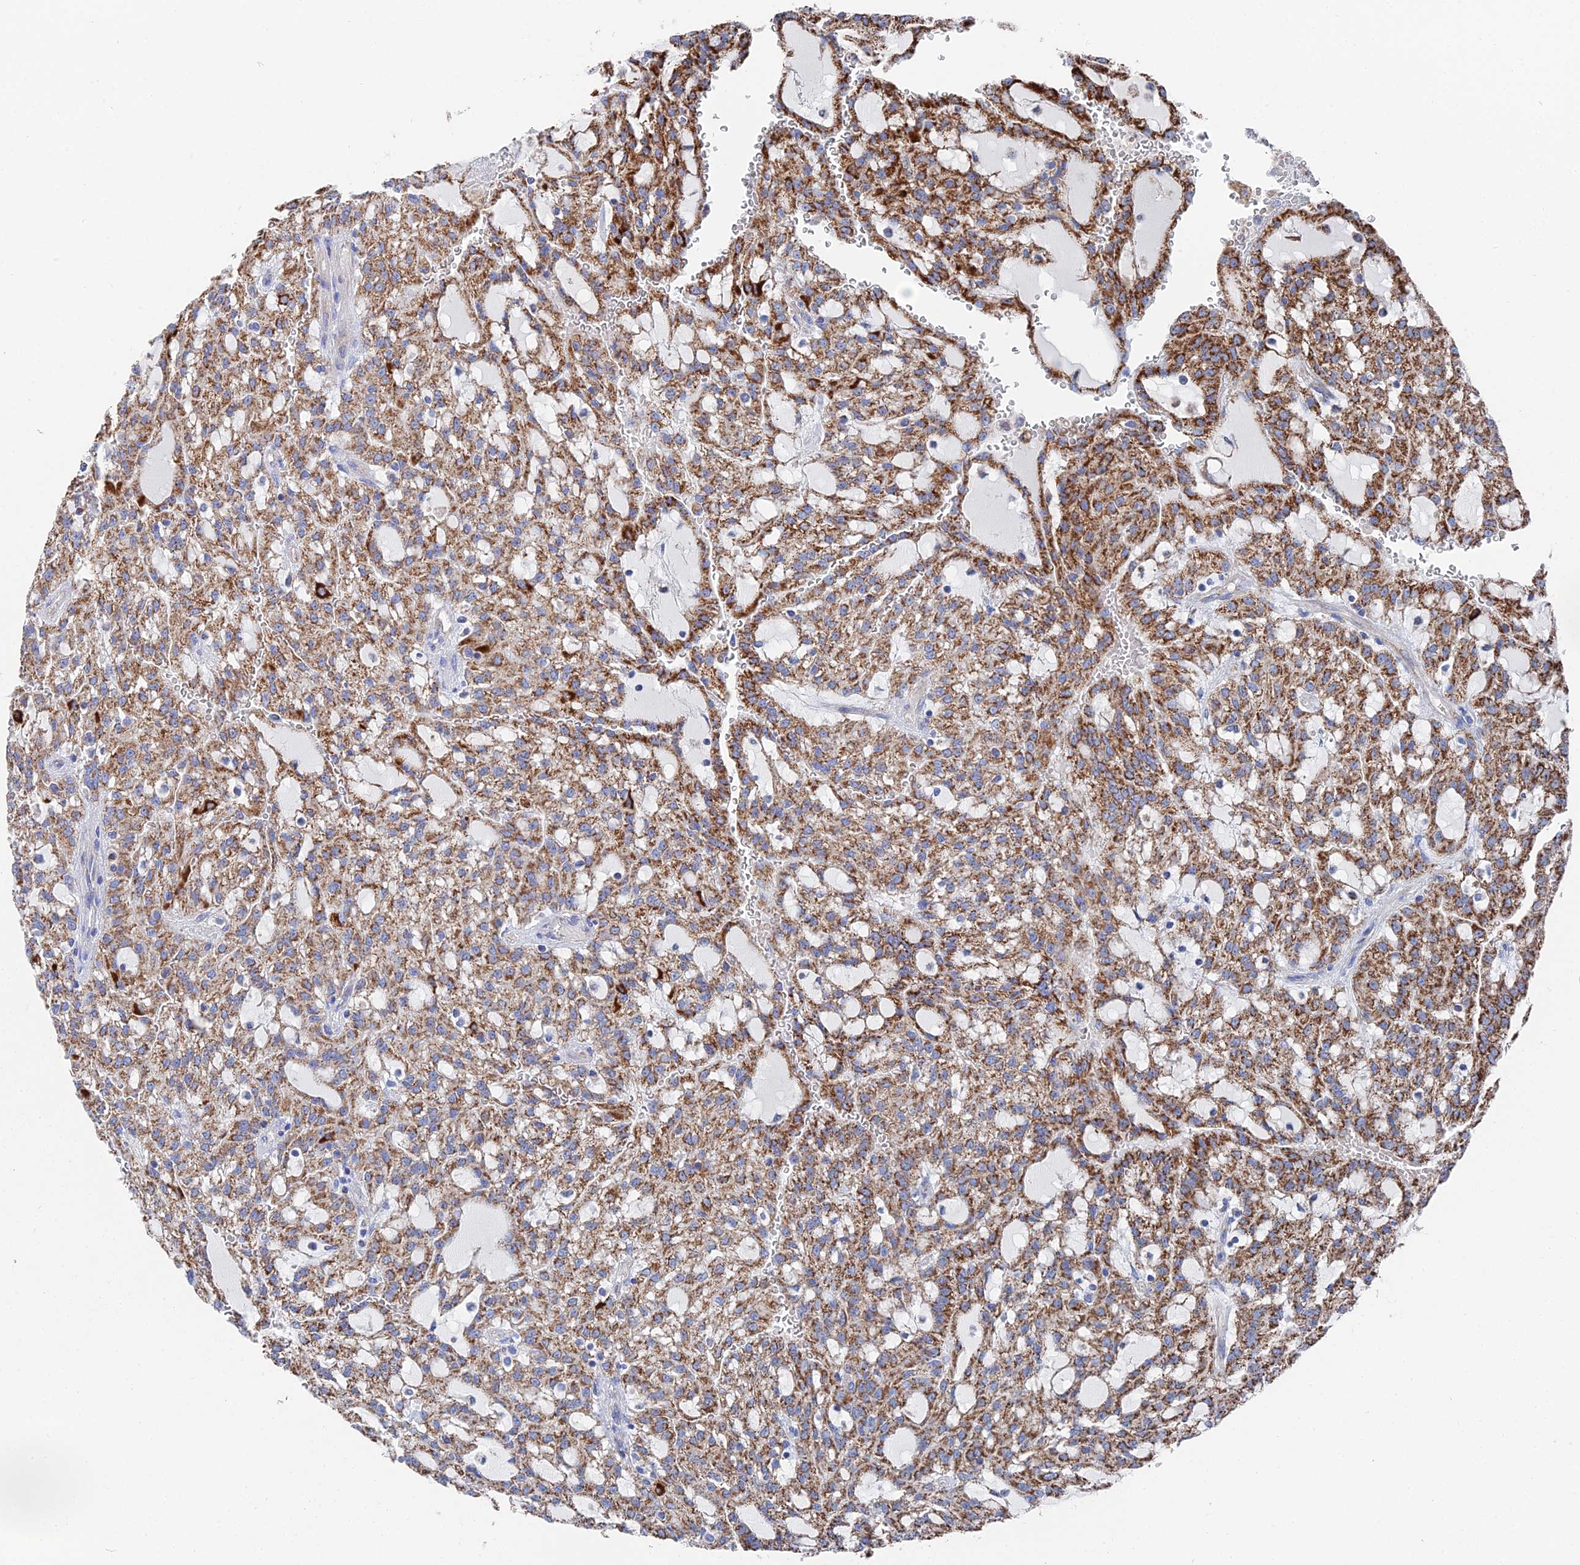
{"staining": {"intensity": "strong", "quantity": ">75%", "location": "cytoplasmic/membranous"}, "tissue": "renal cancer", "cell_type": "Tumor cells", "image_type": "cancer", "snomed": [{"axis": "morphology", "description": "Adenocarcinoma, NOS"}, {"axis": "topography", "description": "Kidney"}], "caption": "The micrograph demonstrates immunohistochemical staining of adenocarcinoma (renal). There is strong cytoplasmic/membranous positivity is seen in about >75% of tumor cells.", "gene": "IFT80", "patient": {"sex": "male", "age": 63}}